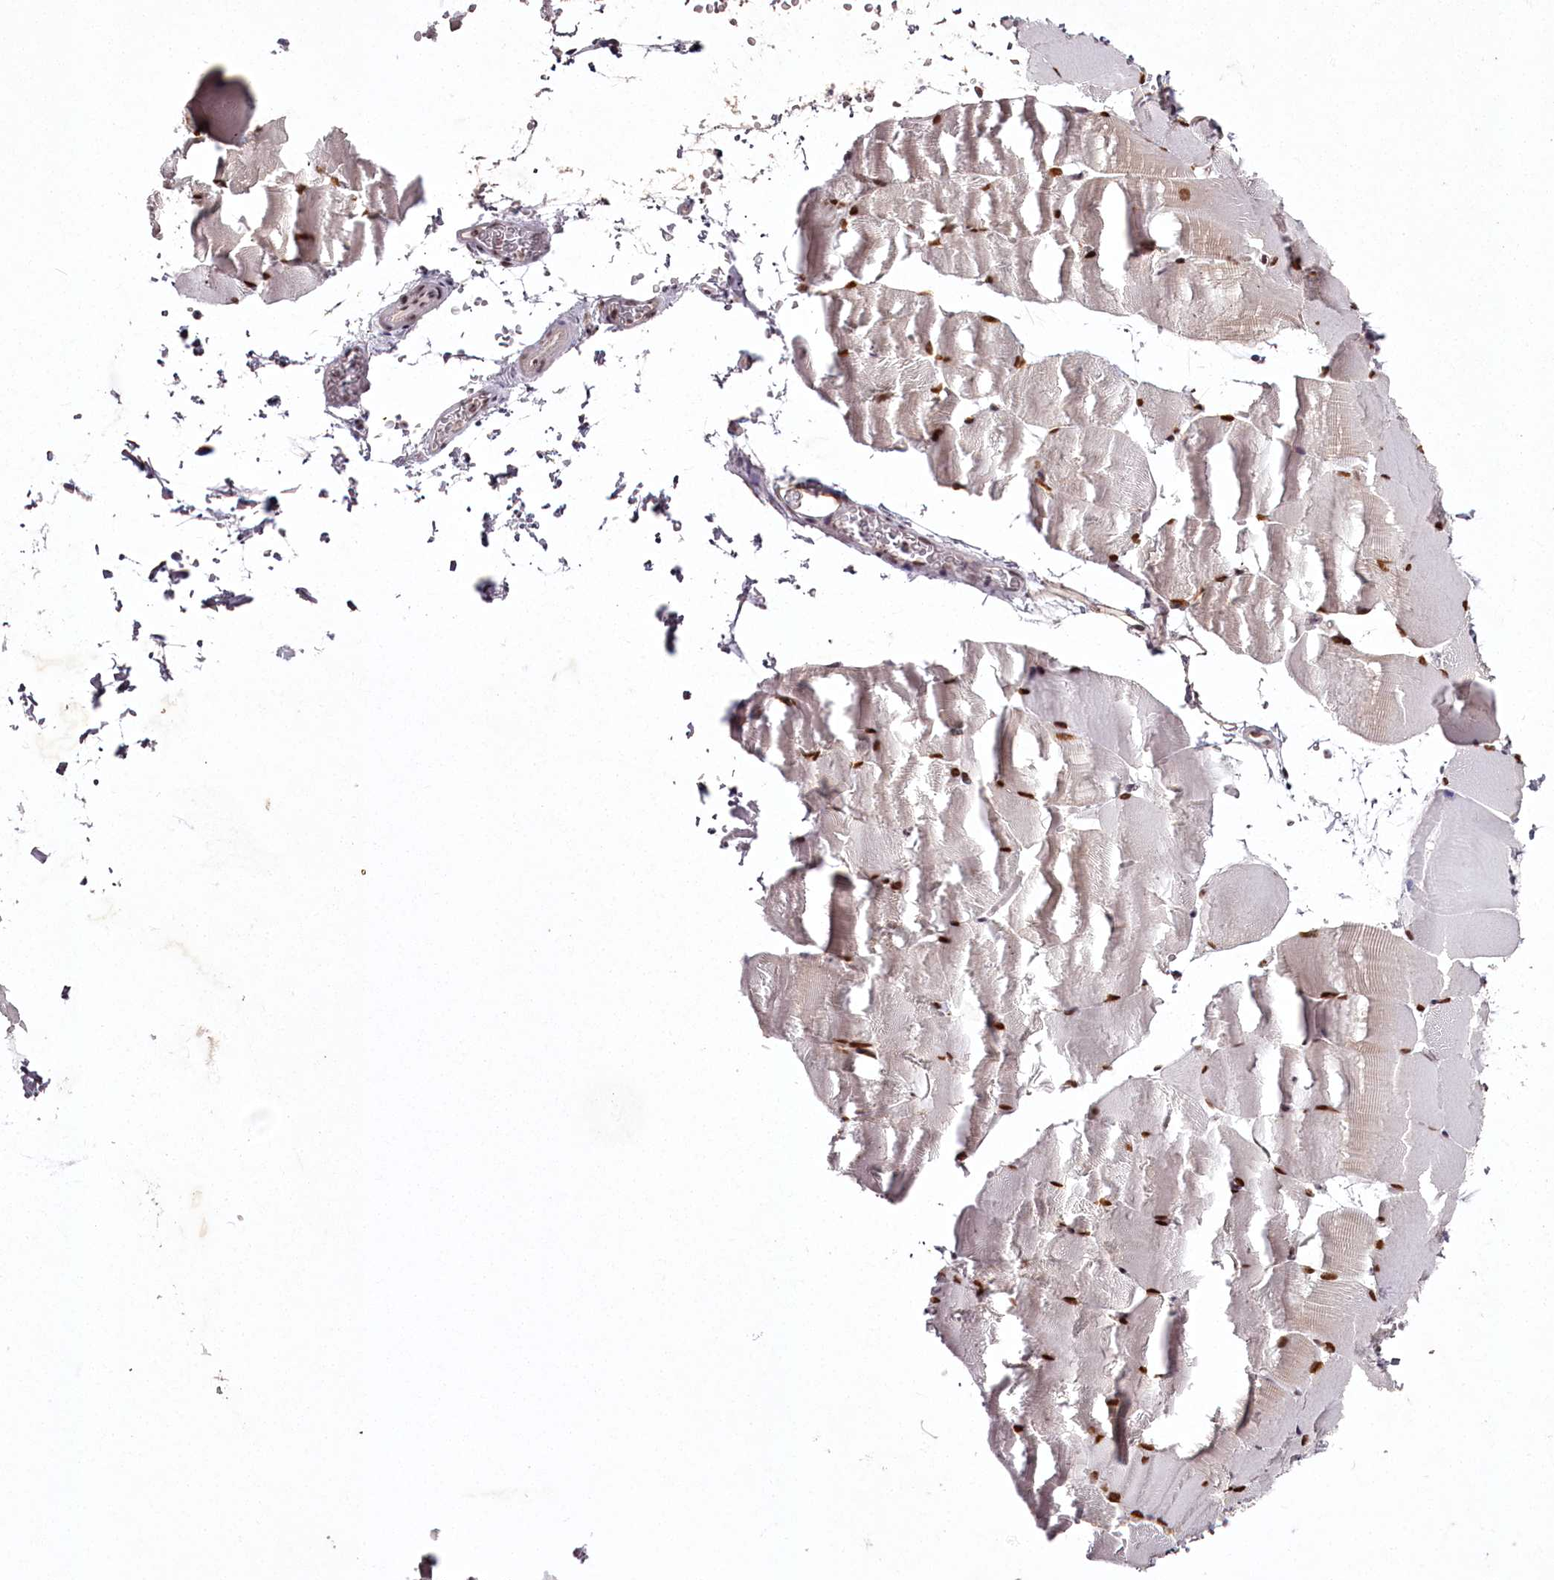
{"staining": {"intensity": "strong", "quantity": ">75%", "location": "nuclear"}, "tissue": "skeletal muscle", "cell_type": "Myocytes", "image_type": "normal", "snomed": [{"axis": "morphology", "description": "Normal tissue, NOS"}, {"axis": "topography", "description": "Skeletal muscle"}, {"axis": "topography", "description": "Parathyroid gland"}], "caption": "A histopathology image of skeletal muscle stained for a protein demonstrates strong nuclear brown staining in myocytes. (Brightfield microscopy of DAB IHC at high magnification).", "gene": "PSPC1", "patient": {"sex": "female", "age": 37}}